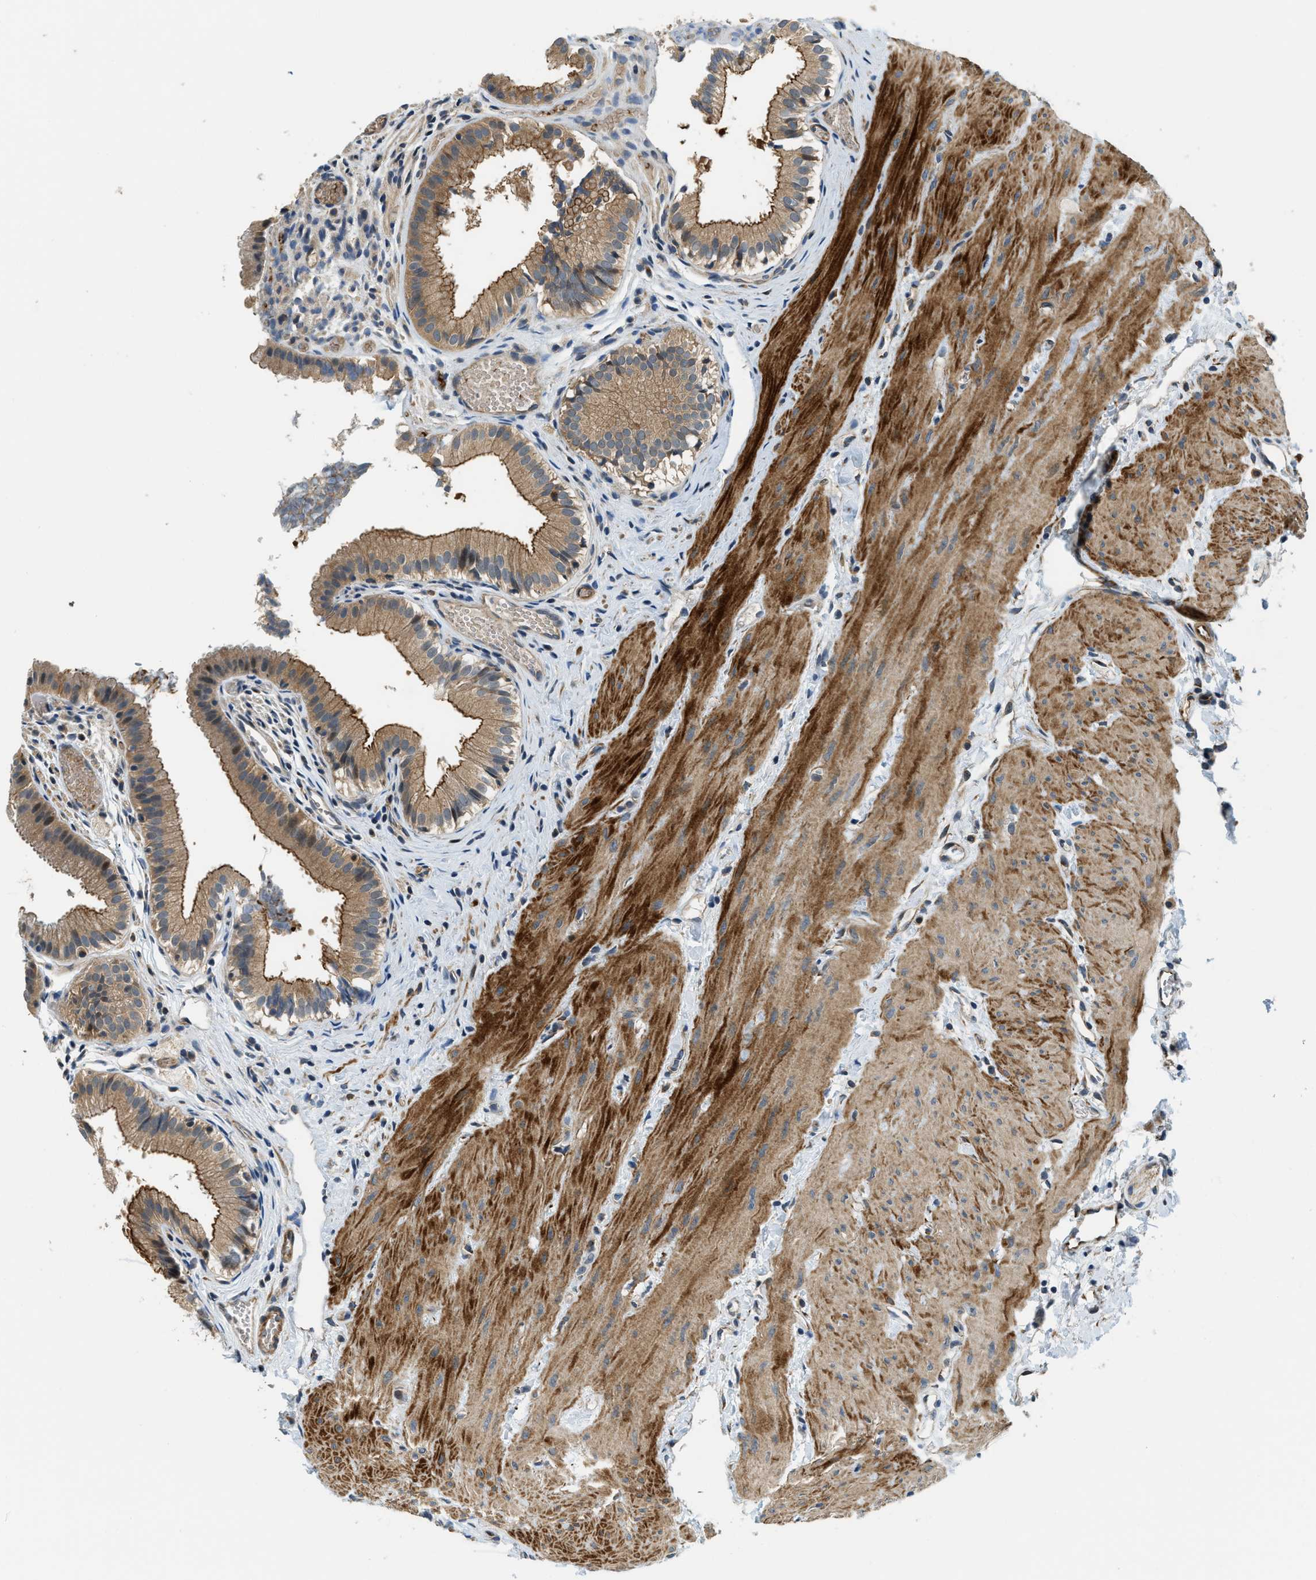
{"staining": {"intensity": "moderate", "quantity": ">75%", "location": "cytoplasmic/membranous"}, "tissue": "gallbladder", "cell_type": "Glandular cells", "image_type": "normal", "snomed": [{"axis": "morphology", "description": "Normal tissue, NOS"}, {"axis": "topography", "description": "Gallbladder"}], "caption": "Human gallbladder stained with a brown dye exhibits moderate cytoplasmic/membranous positive expression in about >75% of glandular cells.", "gene": "ALOX12", "patient": {"sex": "female", "age": 26}}